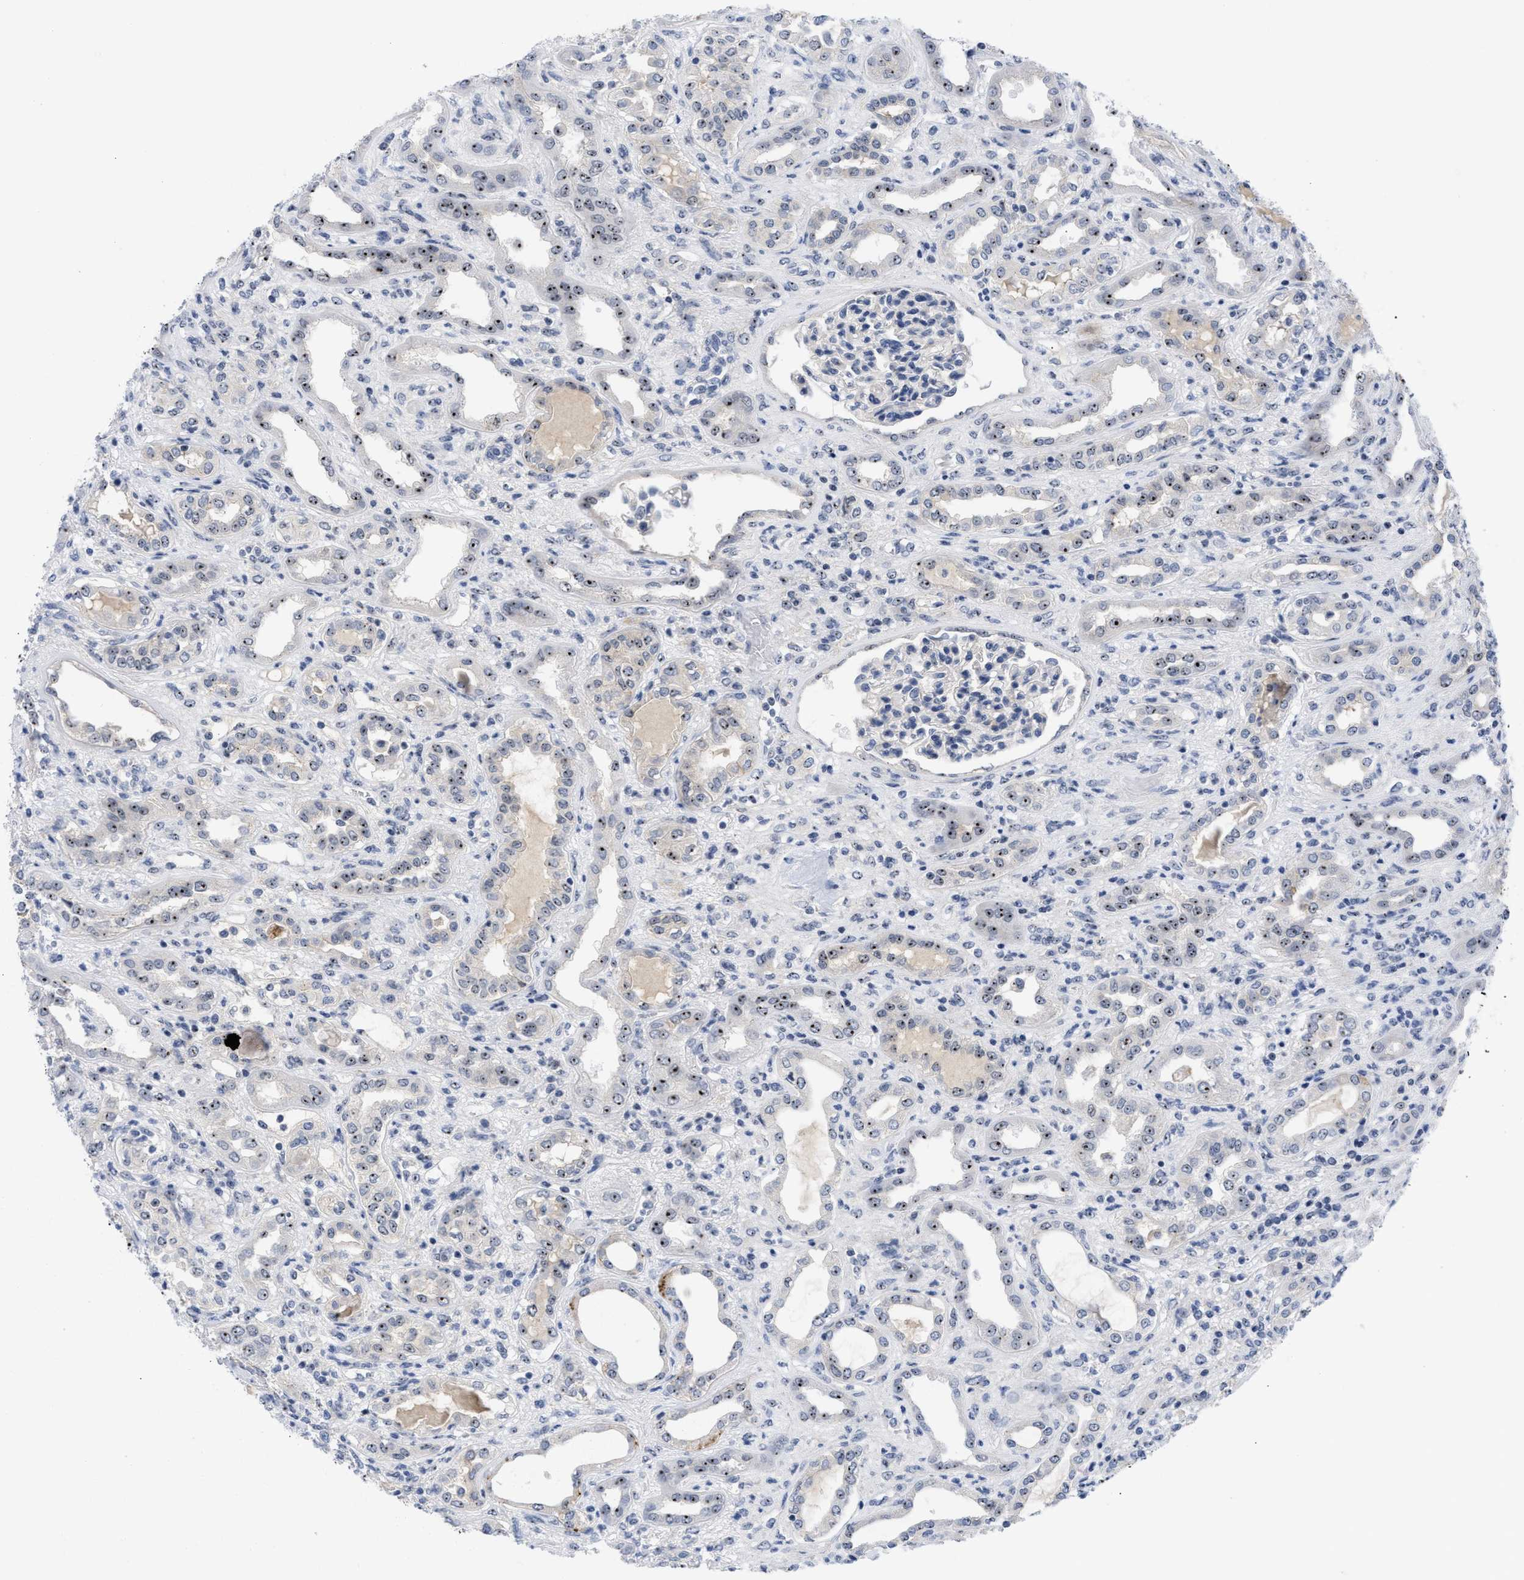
{"staining": {"intensity": "moderate", "quantity": "25%-75%", "location": "nuclear"}, "tissue": "renal cancer", "cell_type": "Tumor cells", "image_type": "cancer", "snomed": [{"axis": "morphology", "description": "Adenocarcinoma, NOS"}, {"axis": "topography", "description": "Kidney"}], "caption": "This micrograph demonstrates IHC staining of renal adenocarcinoma, with medium moderate nuclear expression in approximately 25%-75% of tumor cells.", "gene": "NOP58", "patient": {"sex": "female", "age": 54}}